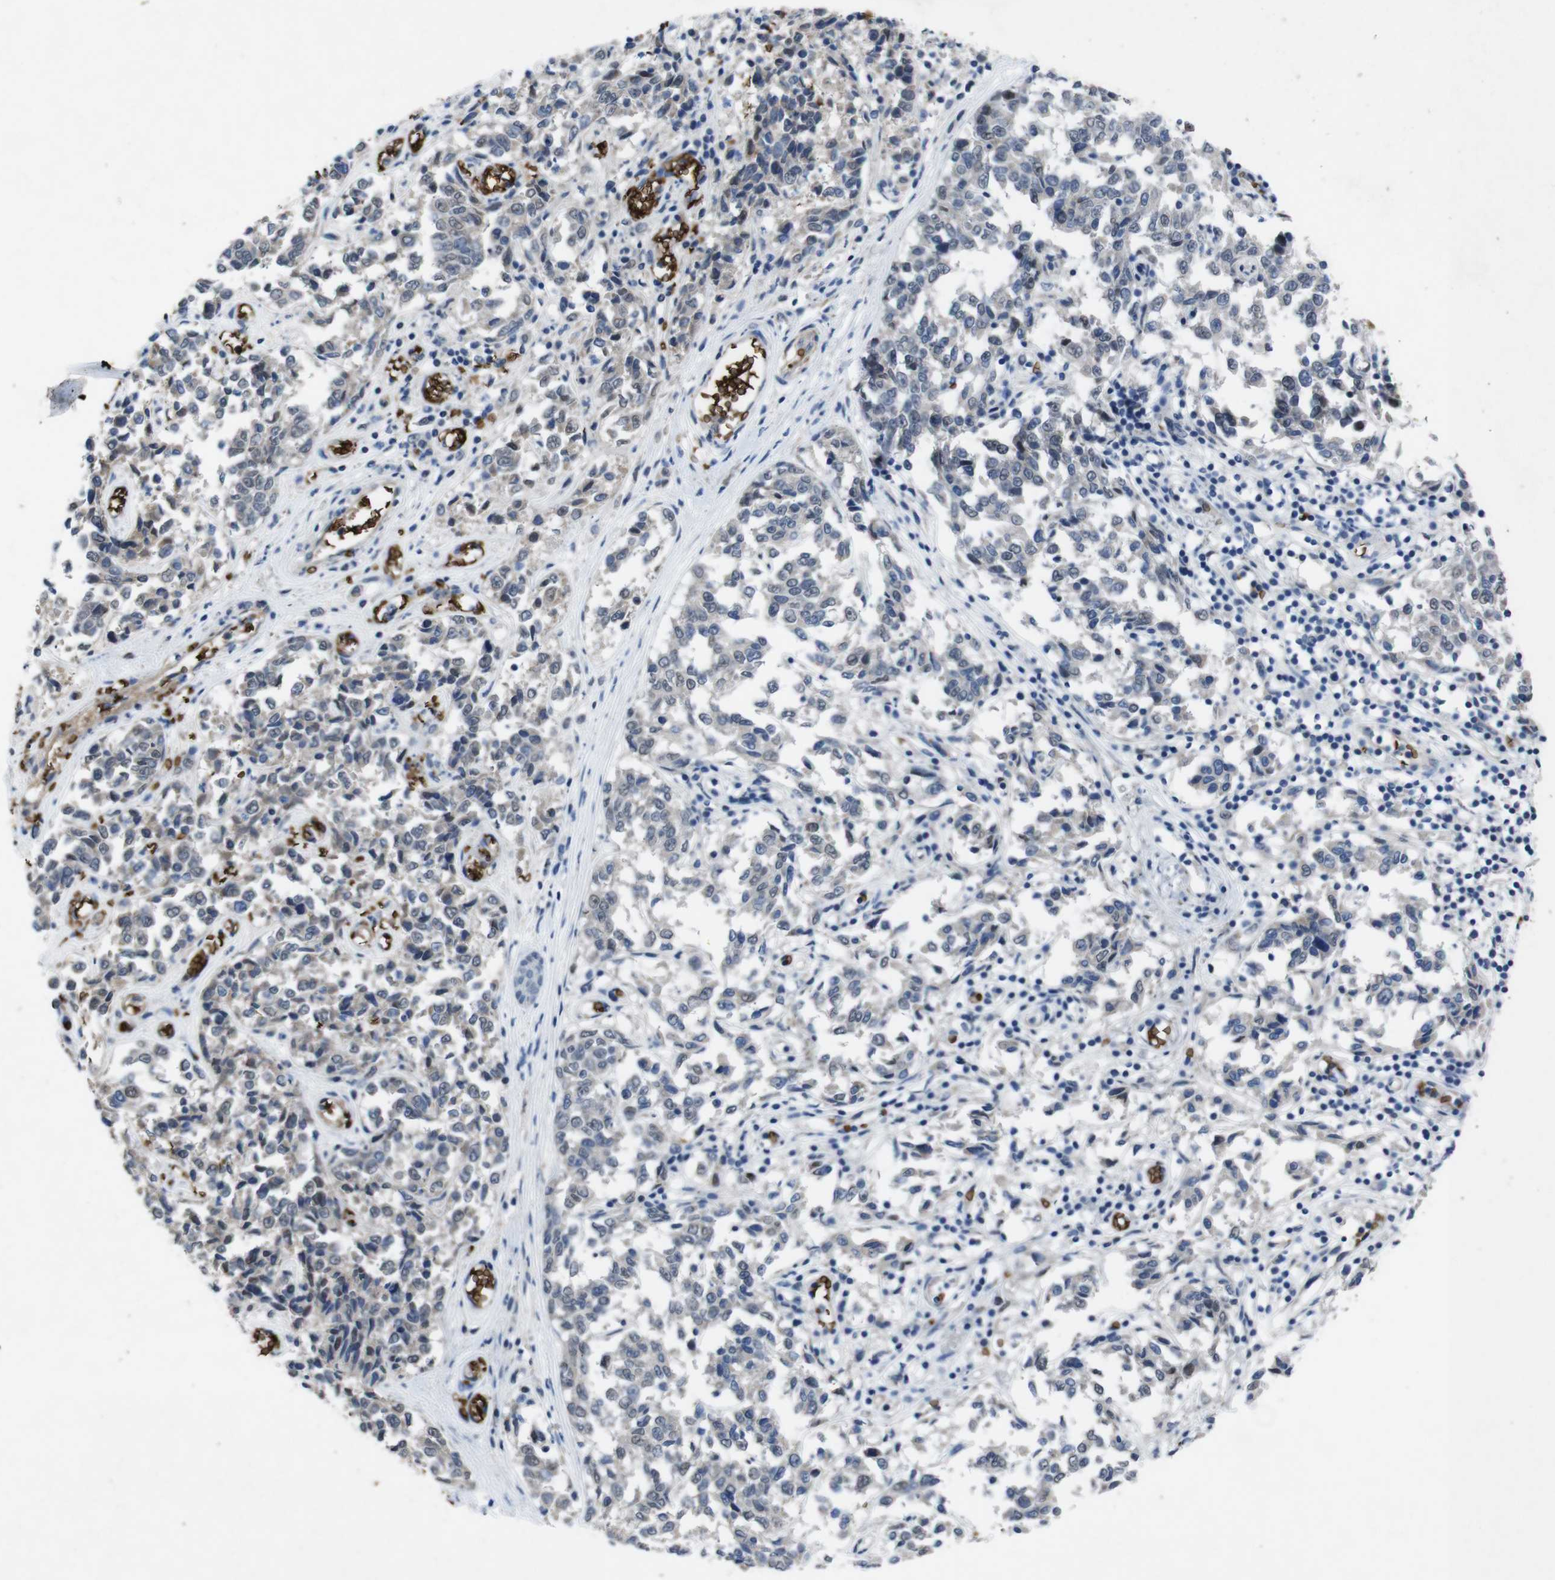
{"staining": {"intensity": "negative", "quantity": "none", "location": "none"}, "tissue": "melanoma", "cell_type": "Tumor cells", "image_type": "cancer", "snomed": [{"axis": "morphology", "description": "Malignant melanoma, NOS"}, {"axis": "topography", "description": "Skin"}], "caption": "An image of malignant melanoma stained for a protein reveals no brown staining in tumor cells.", "gene": "SPTB", "patient": {"sex": "female", "age": 64}}